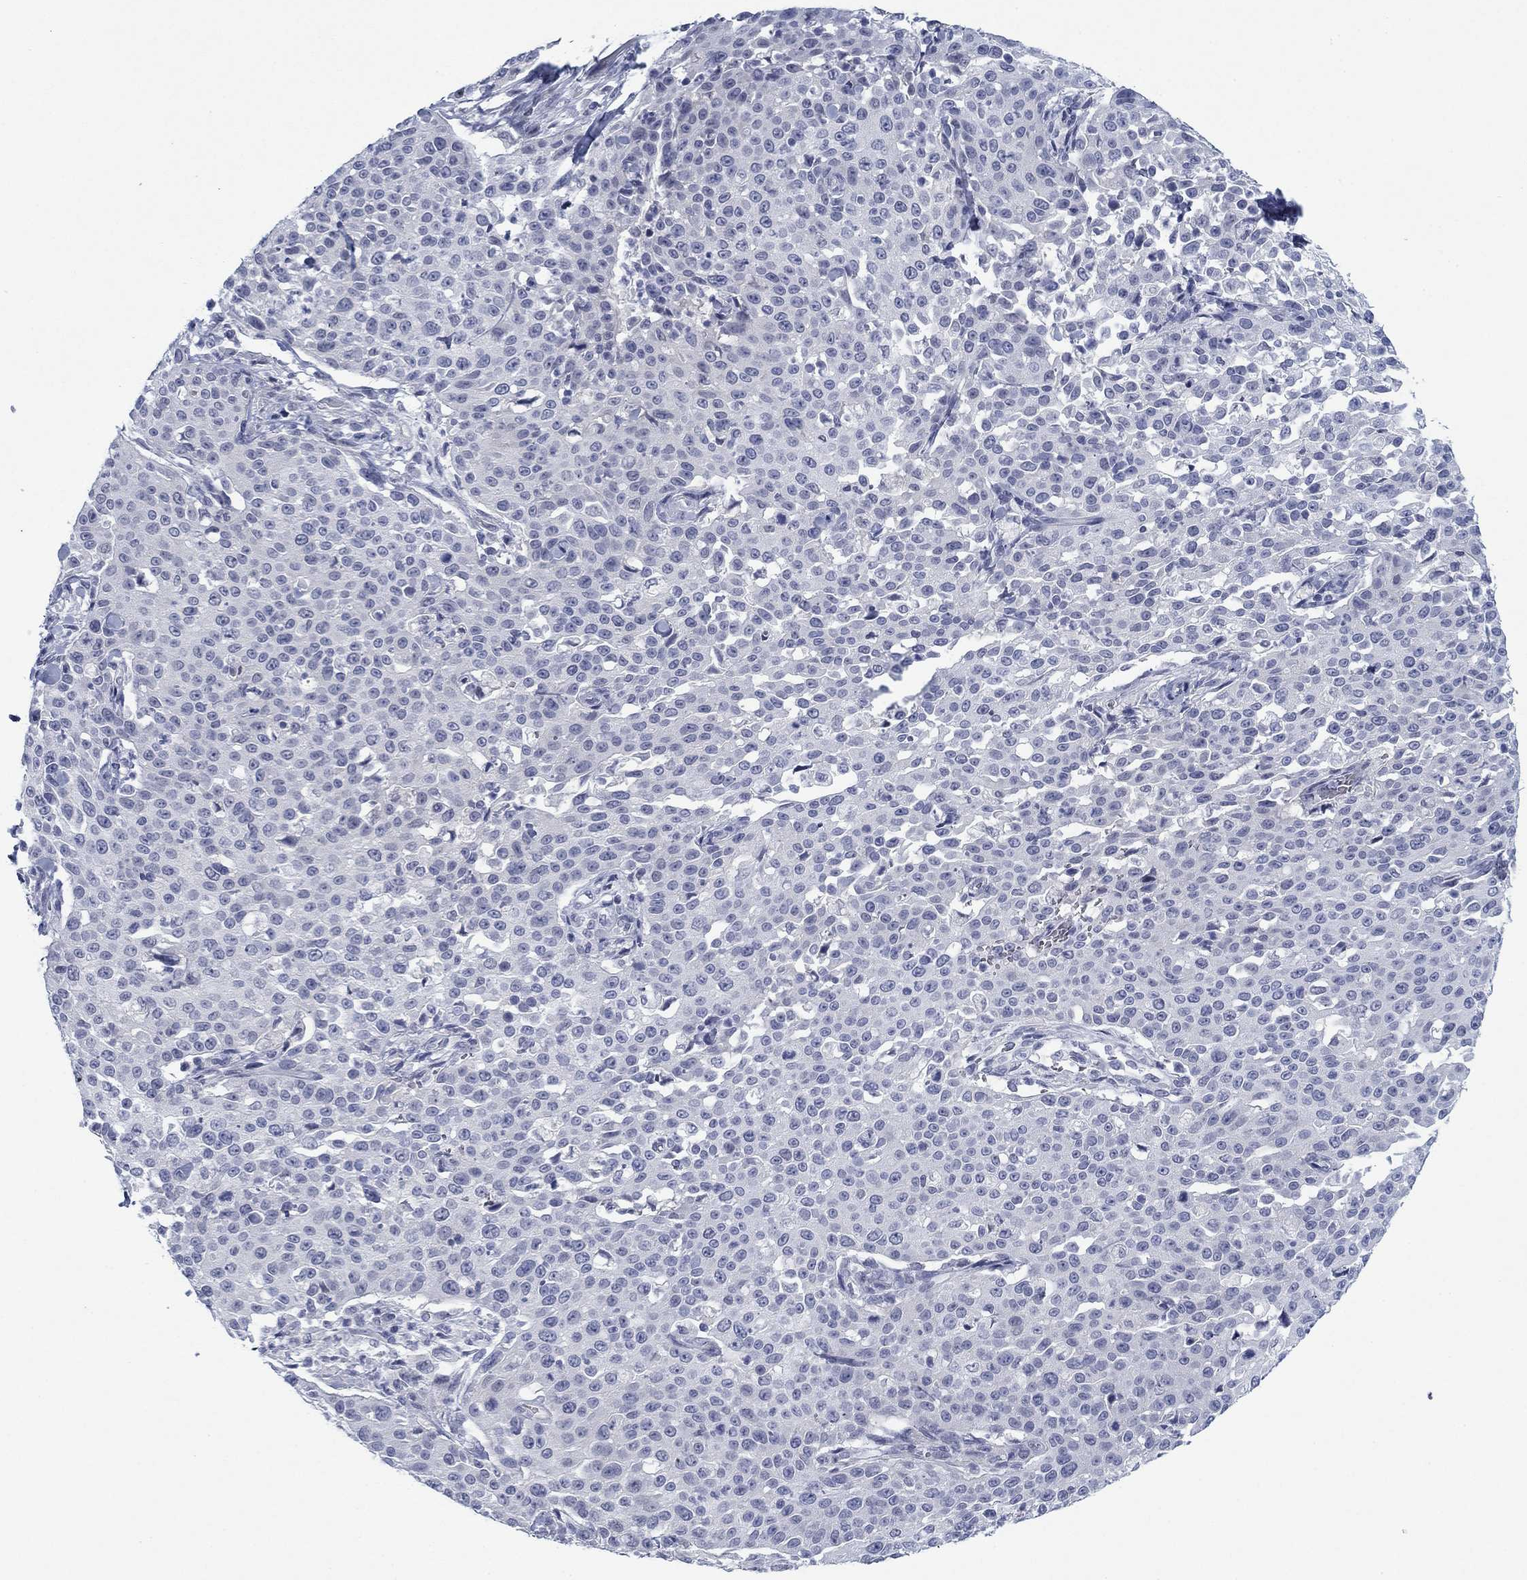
{"staining": {"intensity": "negative", "quantity": "none", "location": "none"}, "tissue": "cervical cancer", "cell_type": "Tumor cells", "image_type": "cancer", "snomed": [{"axis": "morphology", "description": "Squamous cell carcinoma, NOS"}, {"axis": "topography", "description": "Cervix"}], "caption": "Micrograph shows no significant protein expression in tumor cells of squamous cell carcinoma (cervical).", "gene": "DNAL1", "patient": {"sex": "female", "age": 26}}